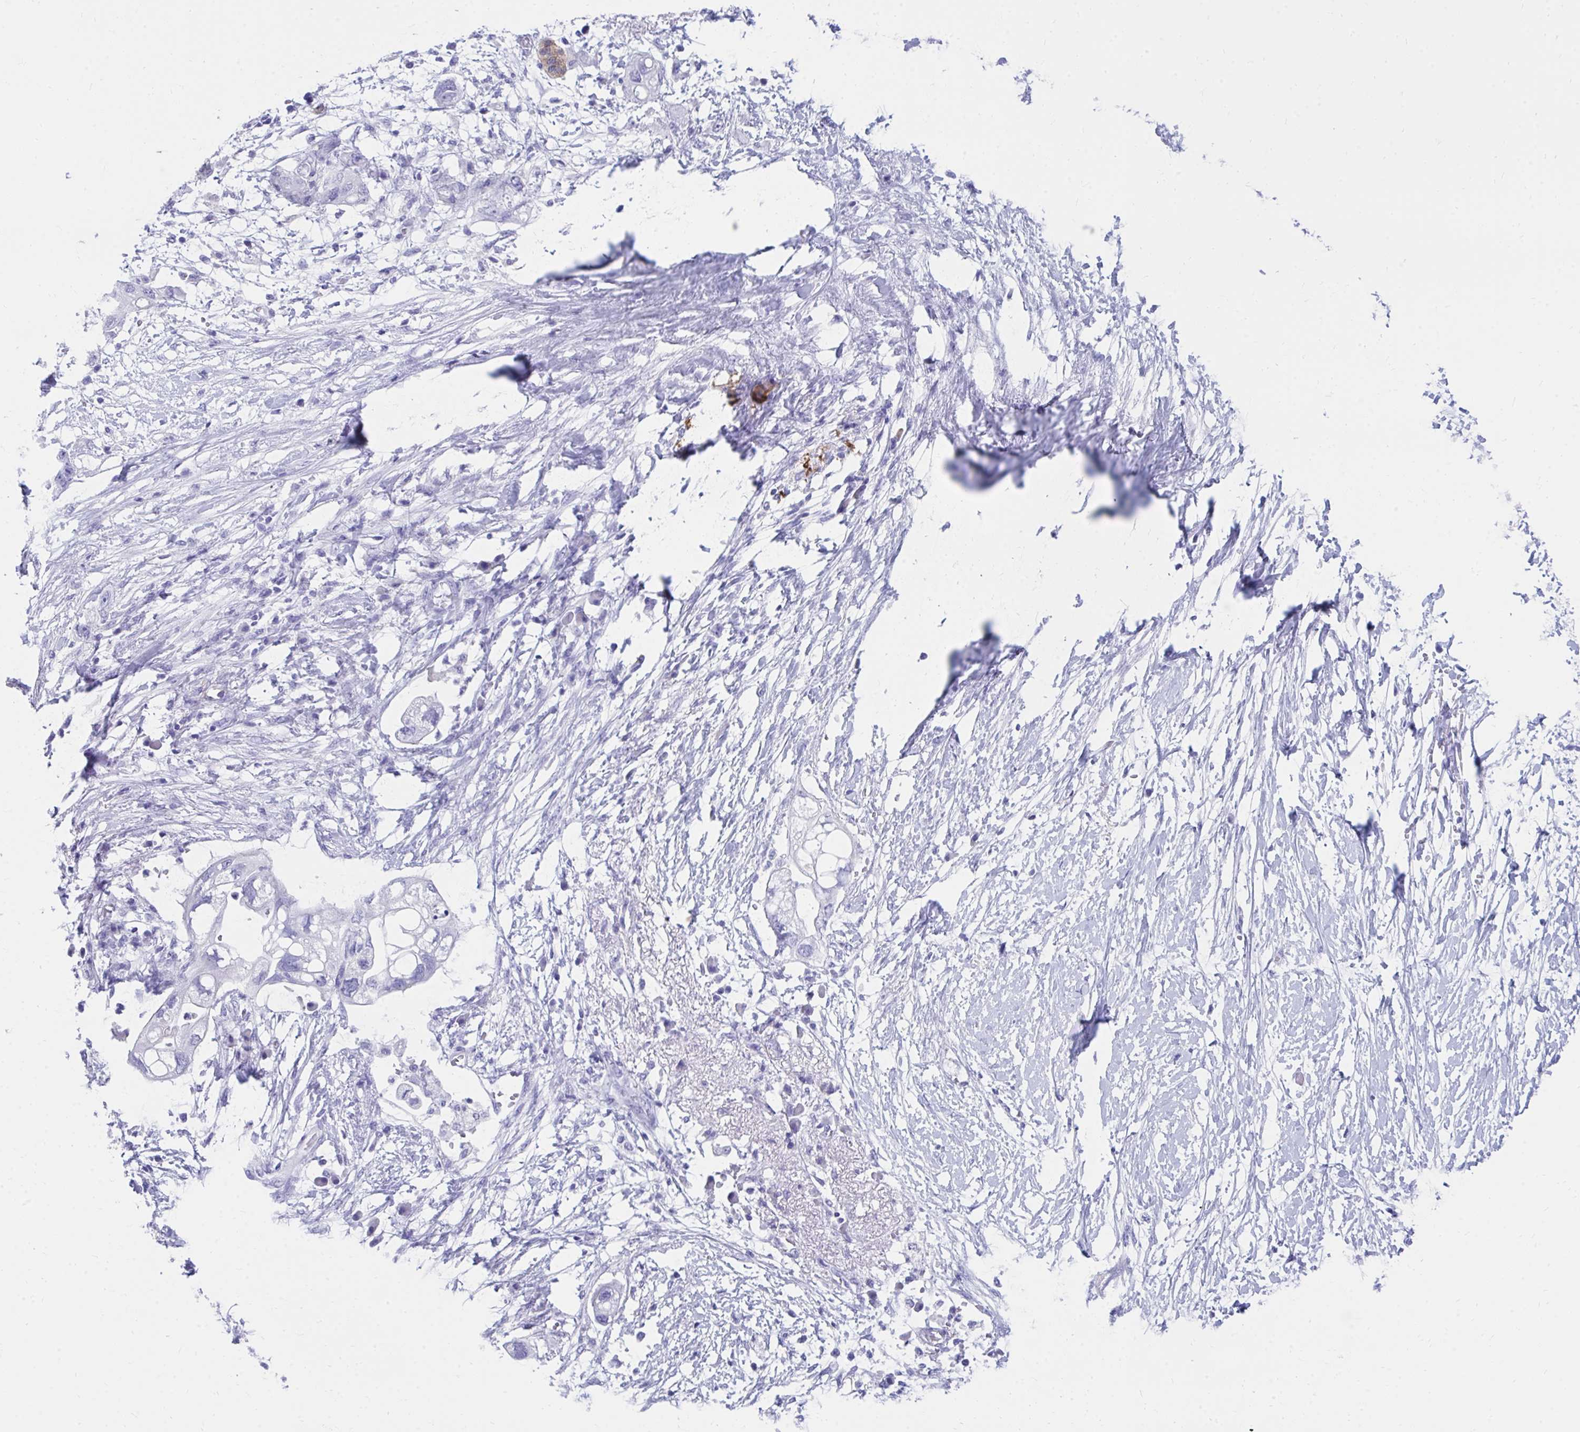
{"staining": {"intensity": "negative", "quantity": "none", "location": "none"}, "tissue": "pancreatic cancer", "cell_type": "Tumor cells", "image_type": "cancer", "snomed": [{"axis": "morphology", "description": "Adenocarcinoma, NOS"}, {"axis": "topography", "description": "Pancreas"}], "caption": "Tumor cells show no significant protein expression in pancreatic cancer.", "gene": "HGD", "patient": {"sex": "female", "age": 72}}